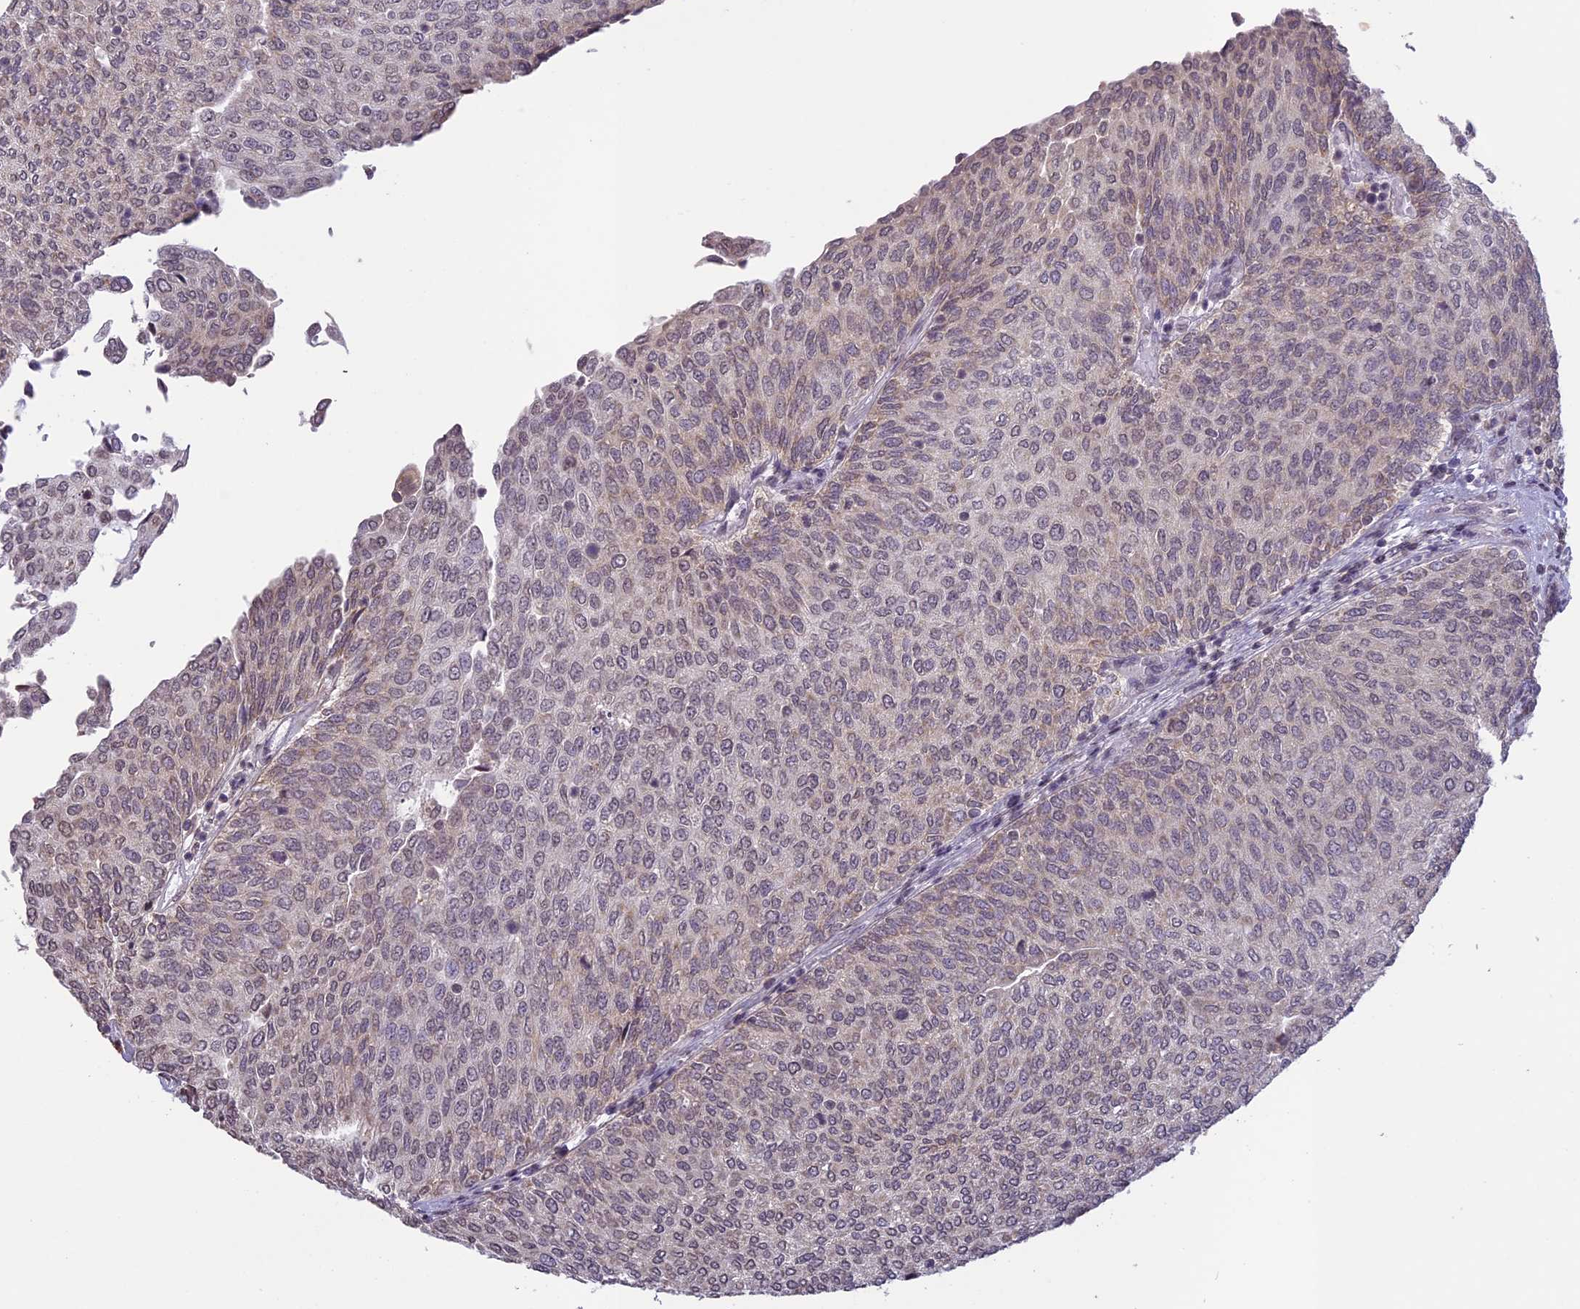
{"staining": {"intensity": "weak", "quantity": "25%-75%", "location": "cytoplasmic/membranous"}, "tissue": "urothelial cancer", "cell_type": "Tumor cells", "image_type": "cancer", "snomed": [{"axis": "morphology", "description": "Urothelial carcinoma, Low grade"}, {"axis": "topography", "description": "Urinary bladder"}], "caption": "Urothelial carcinoma (low-grade) stained for a protein displays weak cytoplasmic/membranous positivity in tumor cells.", "gene": "ERG28", "patient": {"sex": "female", "age": 79}}